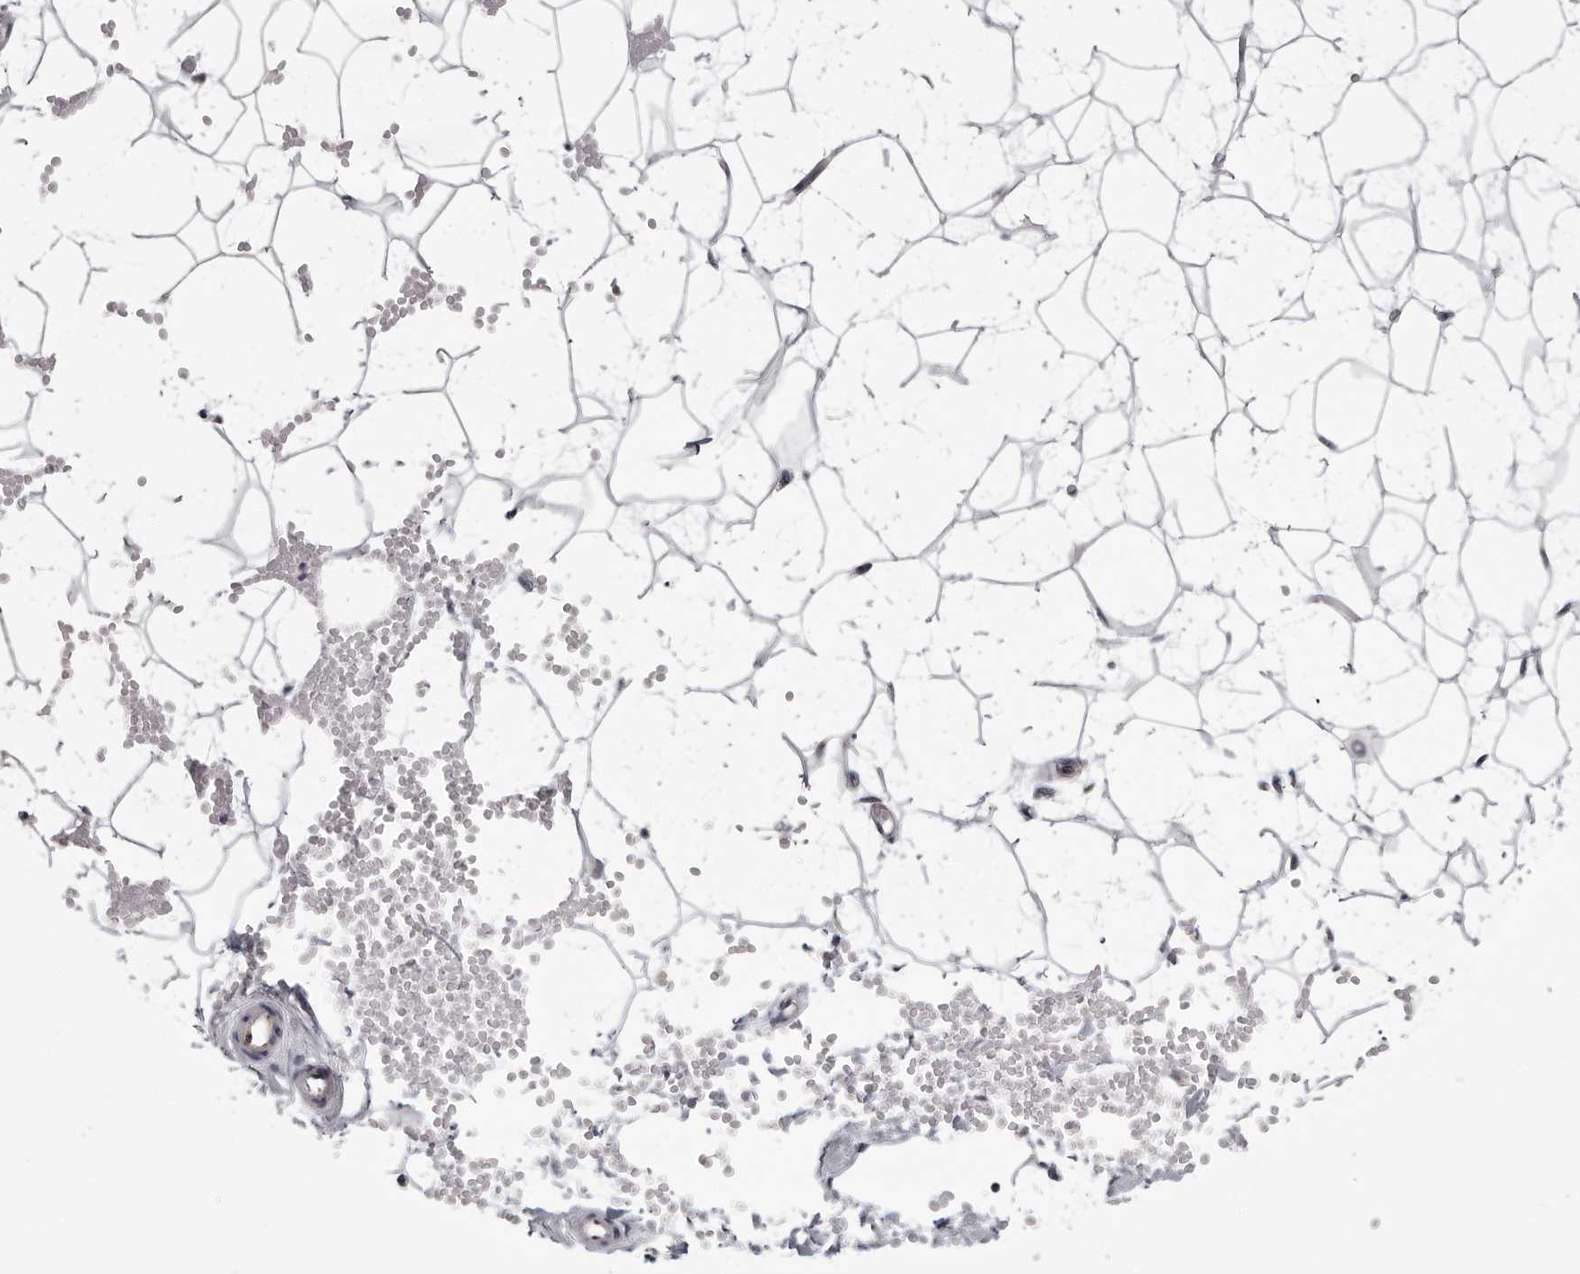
{"staining": {"intensity": "moderate", "quantity": ">75%", "location": "nuclear"}, "tissue": "adipose tissue", "cell_type": "Adipocytes", "image_type": "normal", "snomed": [{"axis": "morphology", "description": "Normal tissue, NOS"}, {"axis": "topography", "description": "Breast"}], "caption": "A micrograph showing moderate nuclear expression in about >75% of adipocytes in benign adipose tissue, as visualized by brown immunohistochemical staining.", "gene": "GCSAML", "patient": {"sex": "female", "age": 23}}